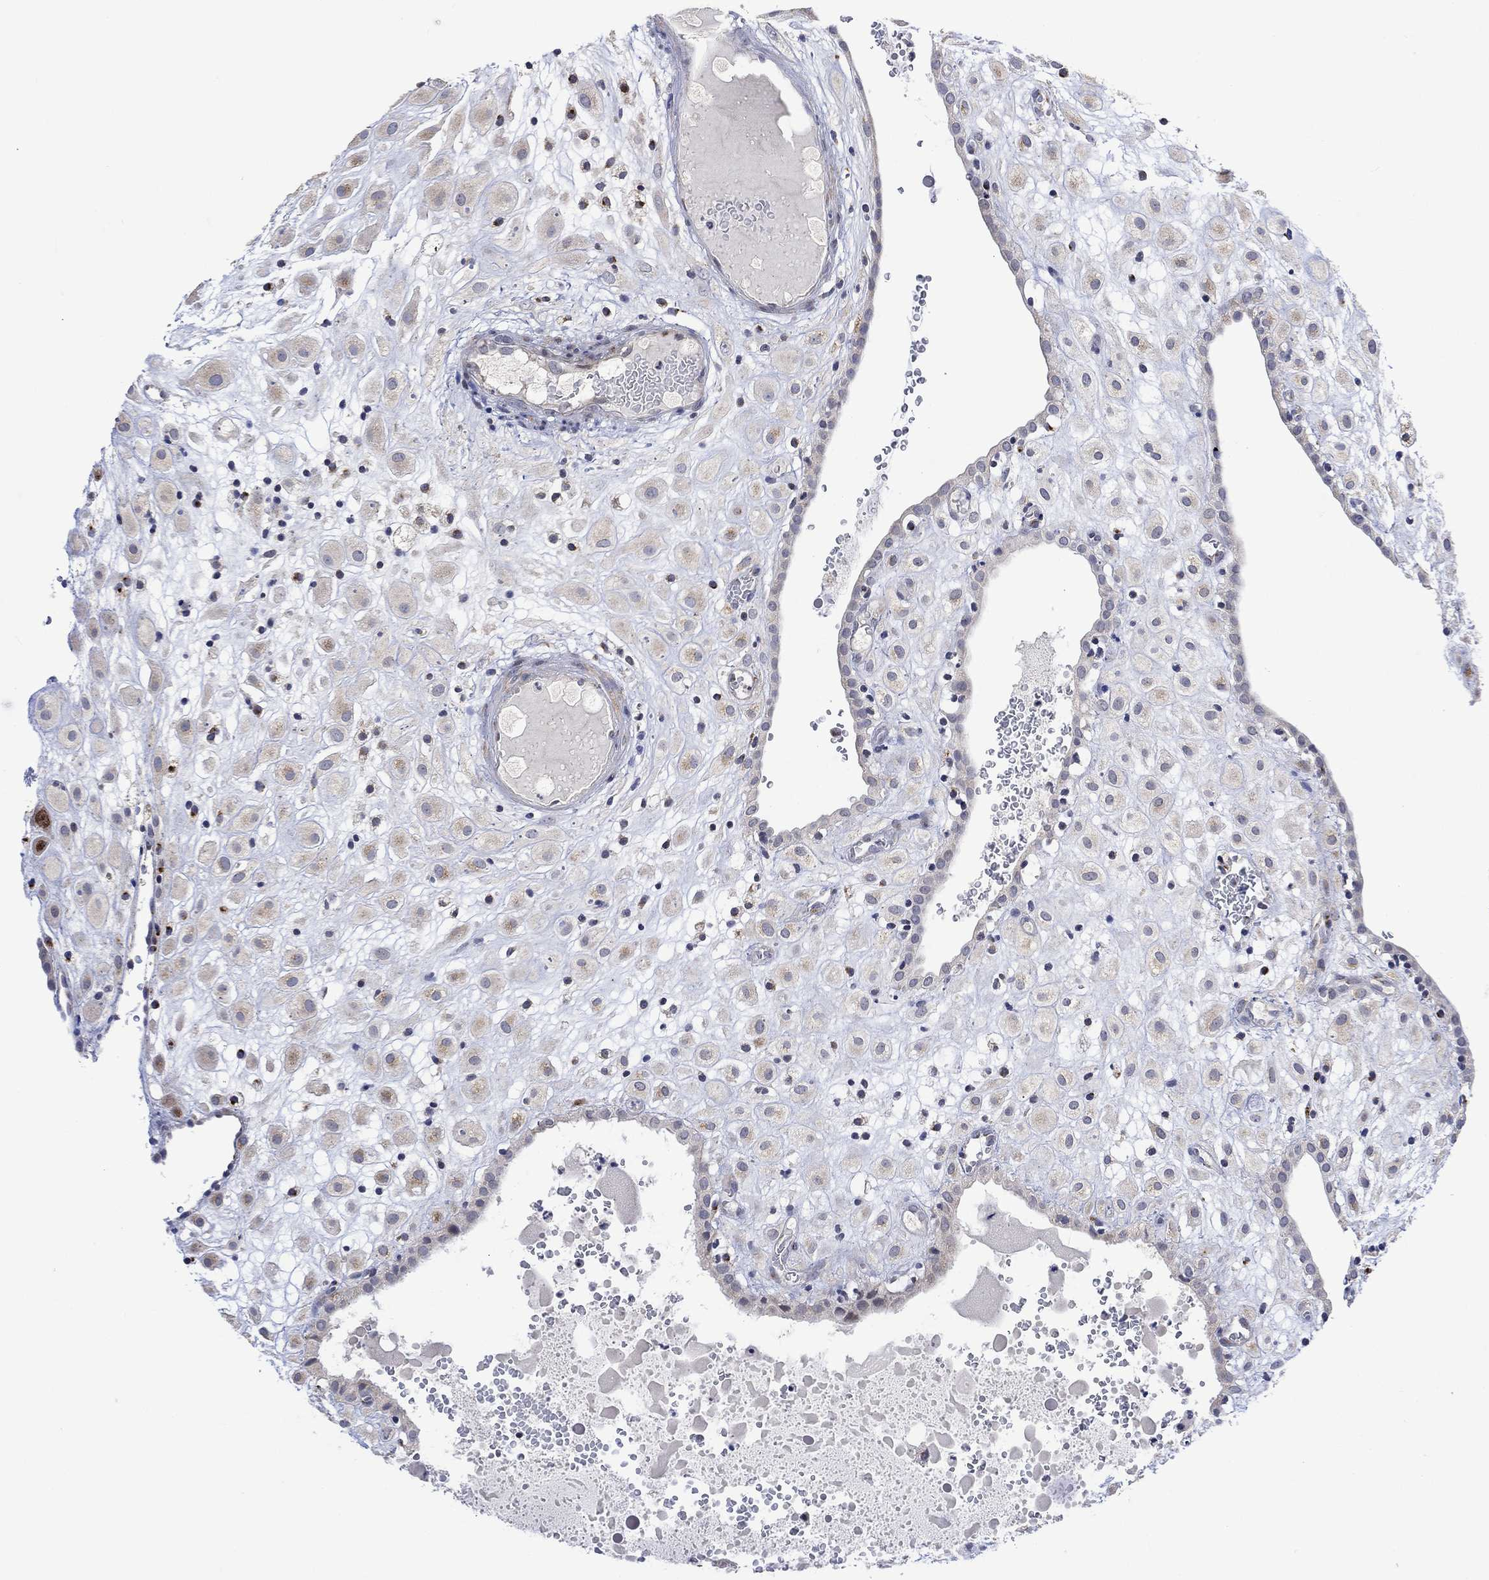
{"staining": {"intensity": "weak", "quantity": "25%-75%", "location": "cytoplasmic/membranous"}, "tissue": "placenta", "cell_type": "Decidual cells", "image_type": "normal", "snomed": [{"axis": "morphology", "description": "Normal tissue, NOS"}, {"axis": "topography", "description": "Placenta"}], "caption": "This histopathology image reveals benign placenta stained with immunohistochemistry (IHC) to label a protein in brown. The cytoplasmic/membranous of decidual cells show weak positivity for the protein. Nuclei are counter-stained blue.", "gene": "SLC48A1", "patient": {"sex": "female", "age": 24}}